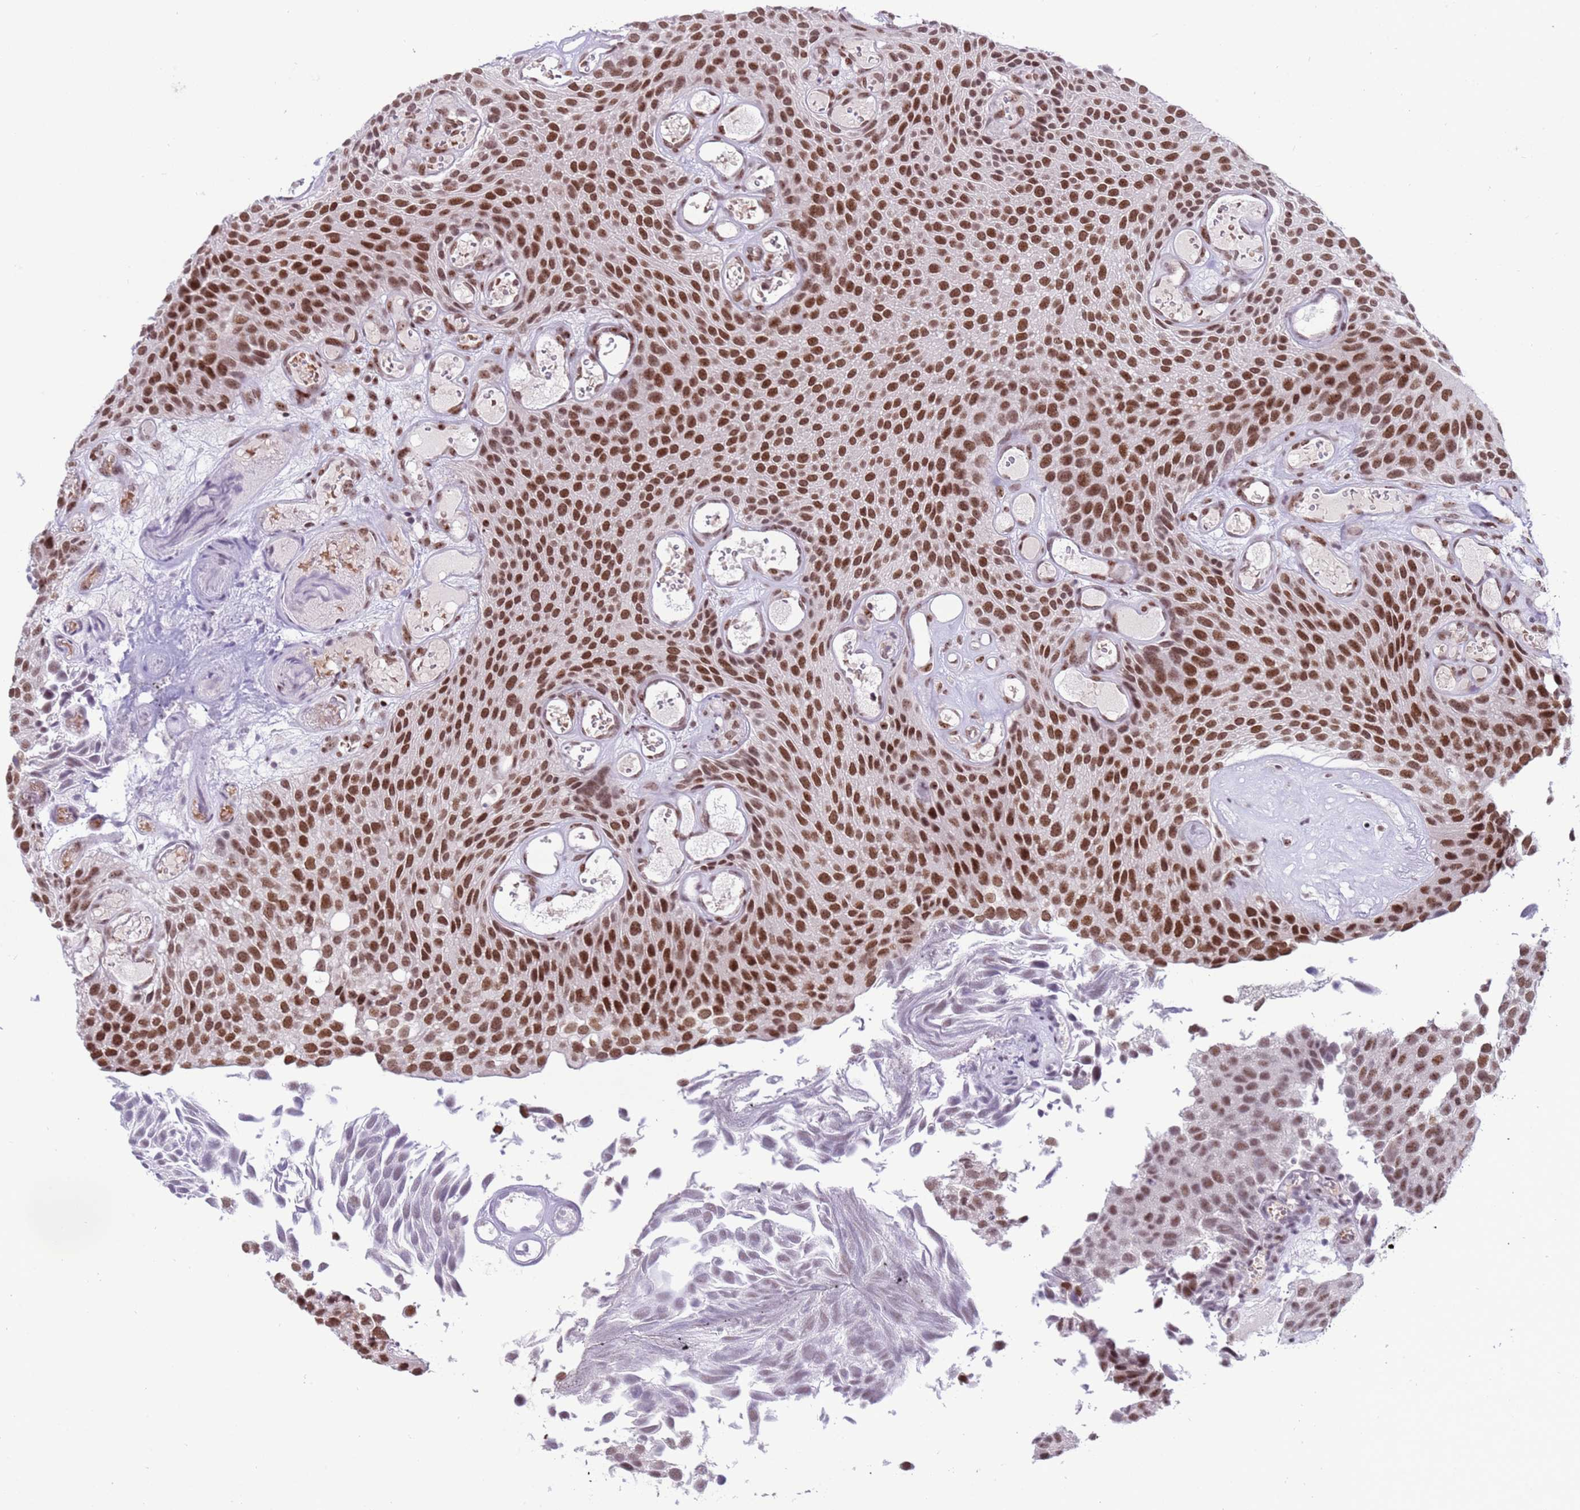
{"staining": {"intensity": "strong", "quantity": ">75%", "location": "nuclear"}, "tissue": "urothelial cancer", "cell_type": "Tumor cells", "image_type": "cancer", "snomed": [{"axis": "morphology", "description": "Urothelial carcinoma, Low grade"}, {"axis": "topography", "description": "Urinary bladder"}], "caption": "Approximately >75% of tumor cells in urothelial cancer reveal strong nuclear protein expression as visualized by brown immunohistochemical staining.", "gene": "THOC2", "patient": {"sex": "male", "age": 89}}